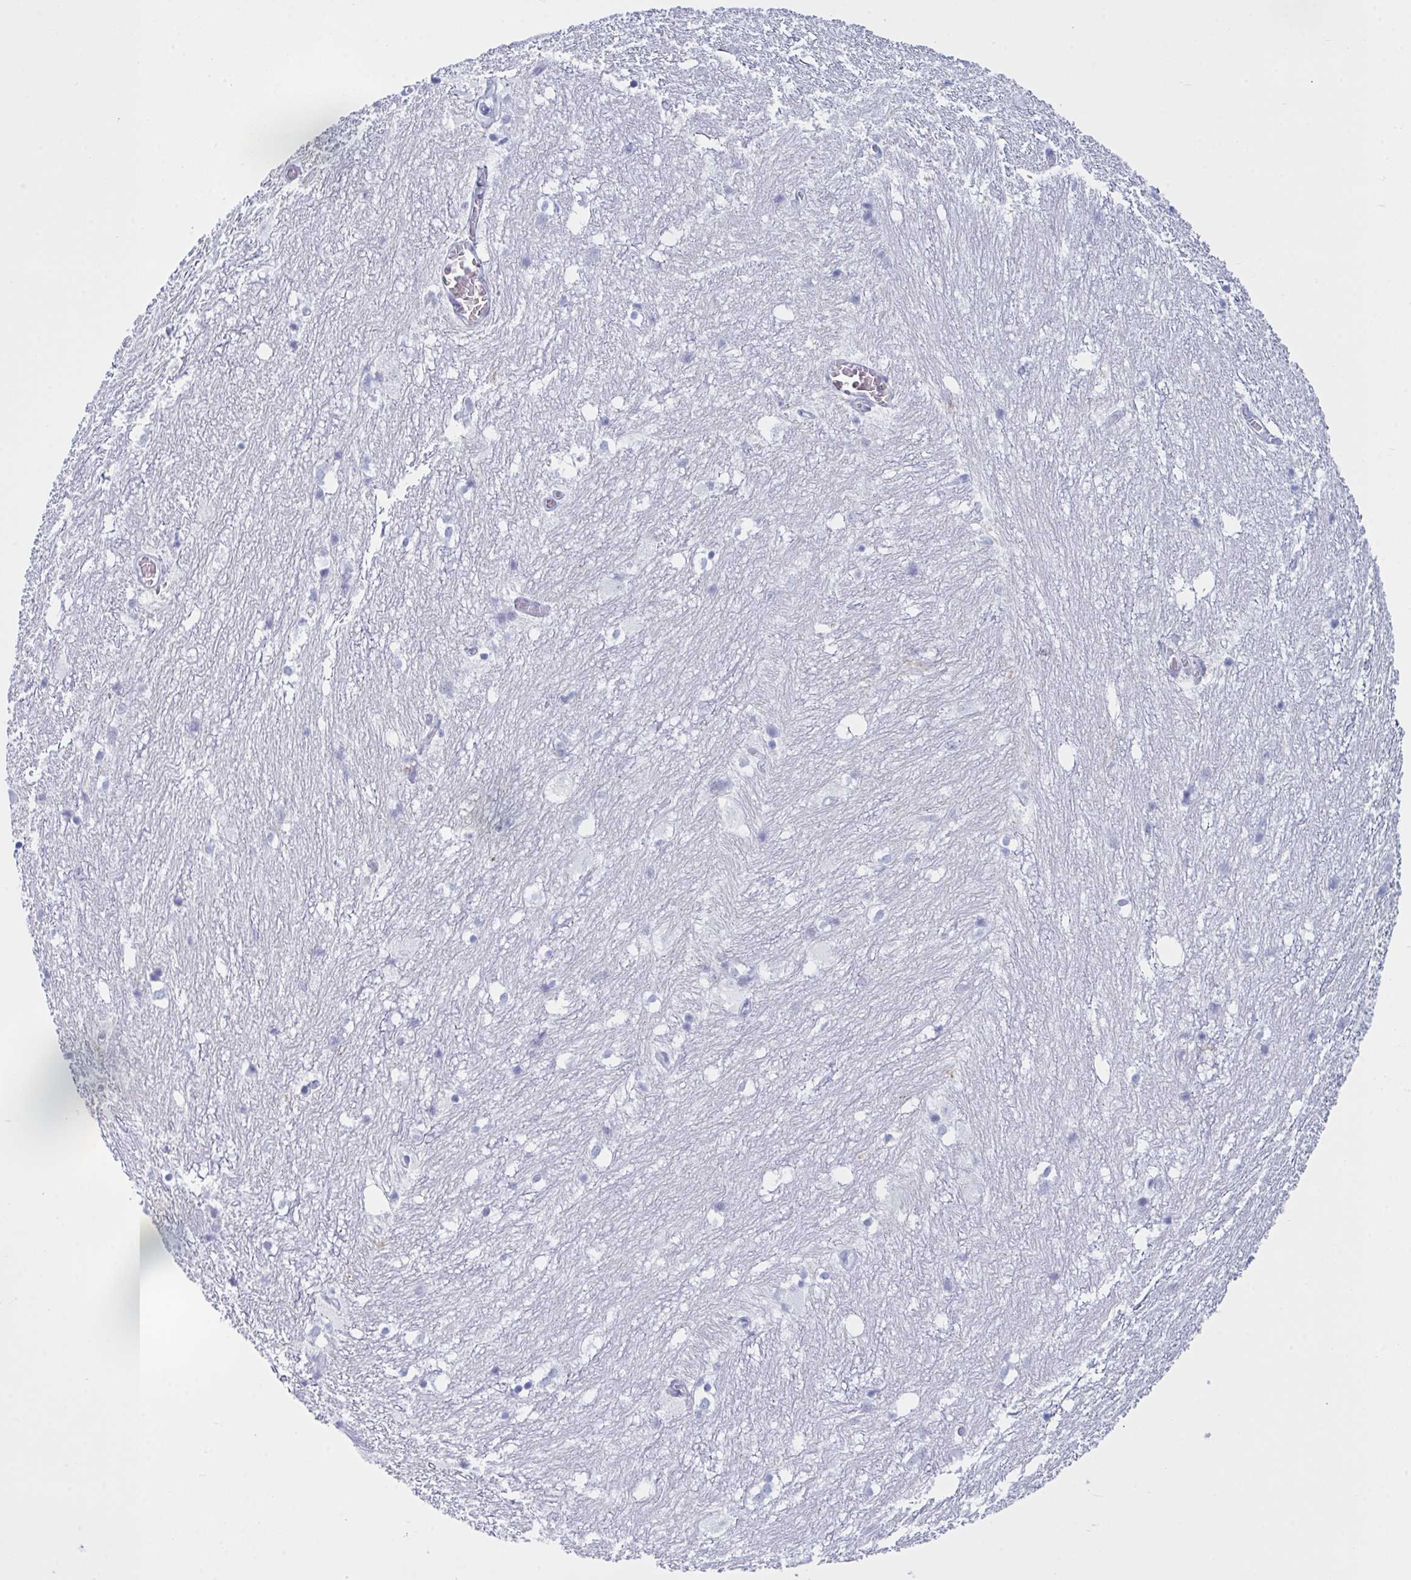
{"staining": {"intensity": "negative", "quantity": "none", "location": "none"}, "tissue": "hippocampus", "cell_type": "Glial cells", "image_type": "normal", "snomed": [{"axis": "morphology", "description": "Normal tissue, NOS"}, {"axis": "topography", "description": "Hippocampus"}], "caption": "Immunohistochemical staining of unremarkable human hippocampus reveals no significant expression in glial cells.", "gene": "MYO1F", "patient": {"sex": "female", "age": 52}}